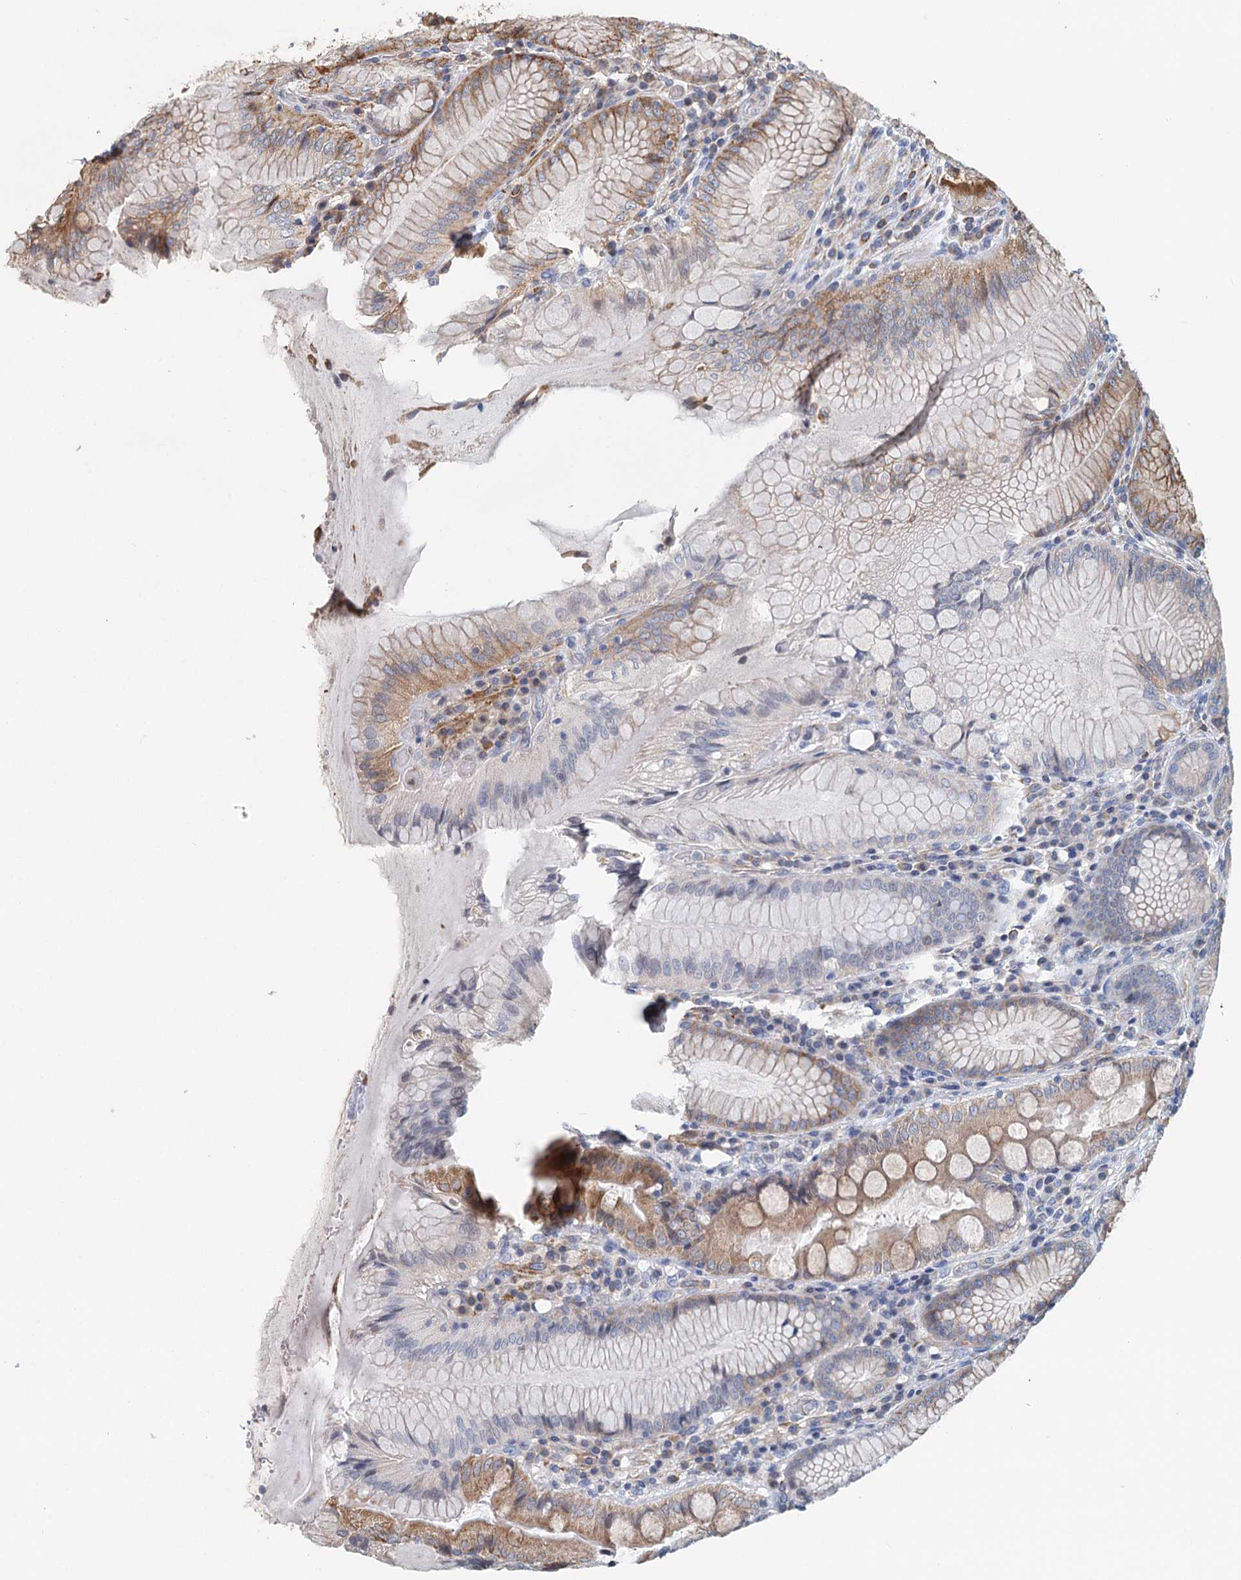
{"staining": {"intensity": "strong", "quantity": "25%-75%", "location": "cytoplasmic/membranous"}, "tissue": "stomach", "cell_type": "Glandular cells", "image_type": "normal", "snomed": [{"axis": "morphology", "description": "Normal tissue, NOS"}, {"axis": "topography", "description": "Stomach, upper"}, {"axis": "topography", "description": "Stomach, lower"}], "caption": "The micrograph shows a brown stain indicating the presence of a protein in the cytoplasmic/membranous of glandular cells in stomach. The protein of interest is shown in brown color, while the nuclei are stained blue.", "gene": "RNF111", "patient": {"sex": "female", "age": 76}}